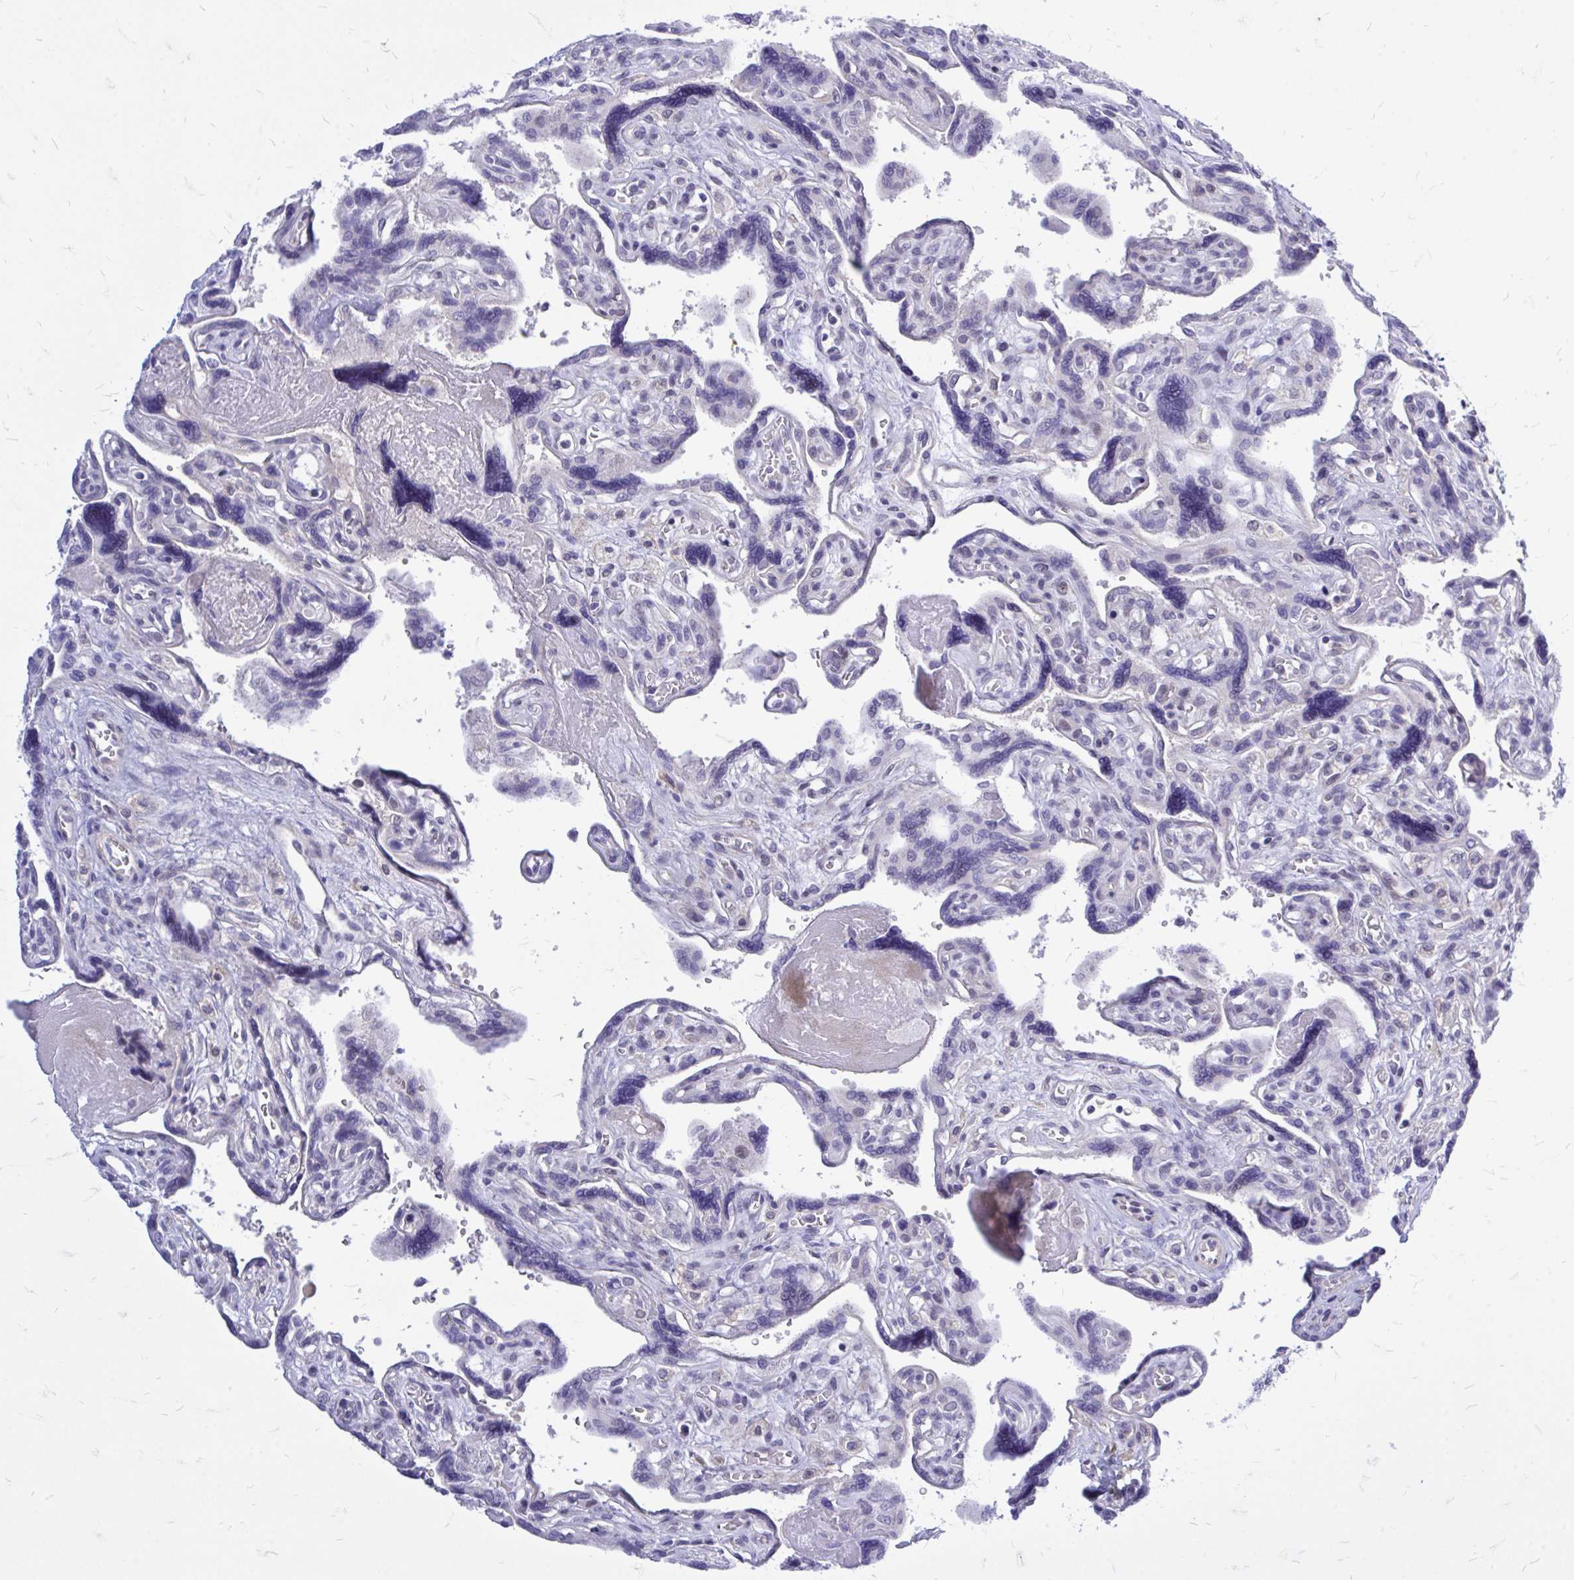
{"staining": {"intensity": "negative", "quantity": "none", "location": "none"}, "tissue": "placenta", "cell_type": "Decidual cells", "image_type": "normal", "snomed": [{"axis": "morphology", "description": "Normal tissue, NOS"}, {"axis": "topography", "description": "Placenta"}], "caption": "Decidual cells are negative for protein expression in benign human placenta.", "gene": "ZBTB25", "patient": {"sex": "female", "age": 39}}